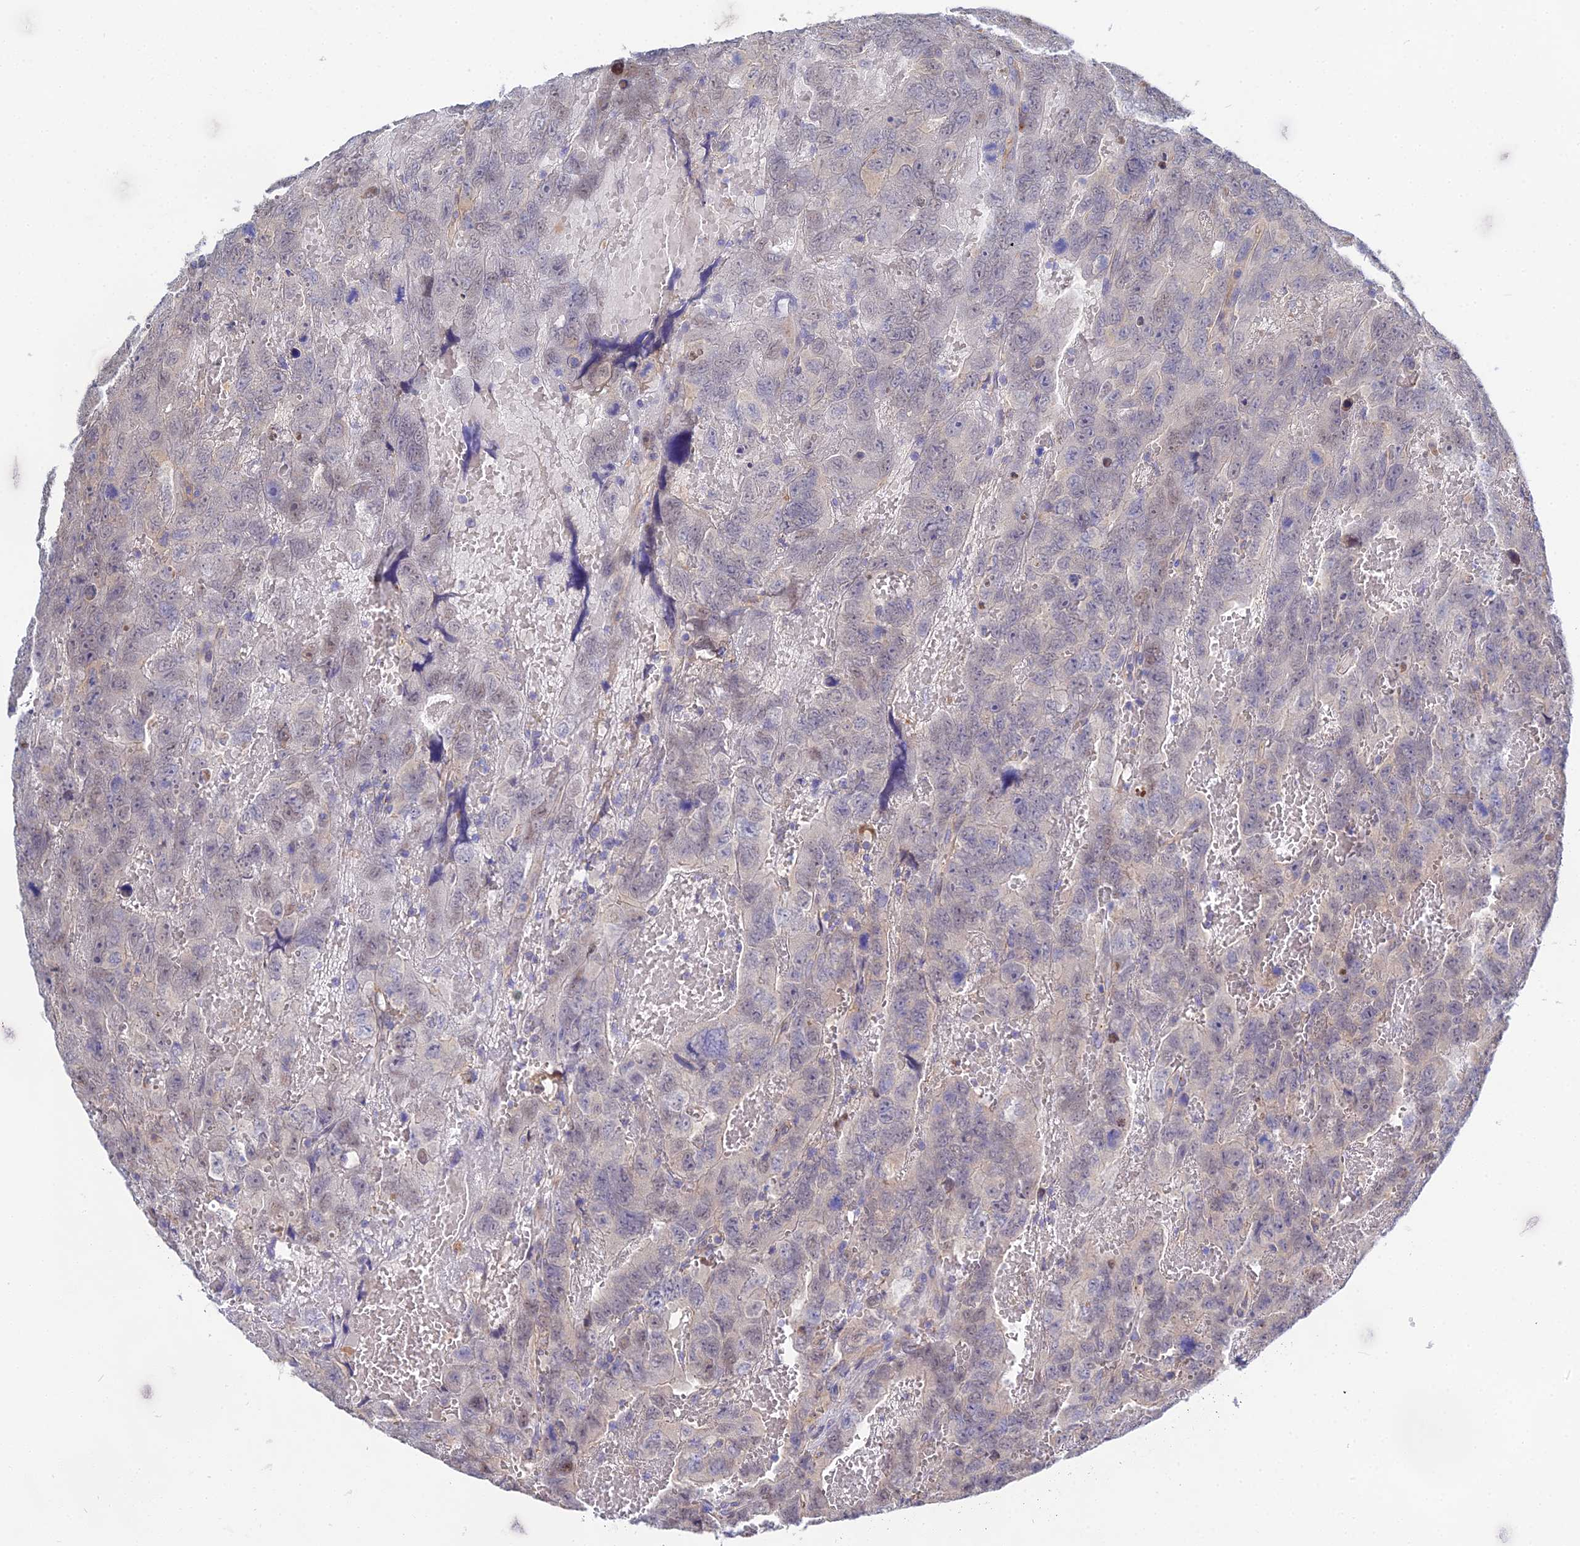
{"staining": {"intensity": "weak", "quantity": "<25%", "location": "nuclear"}, "tissue": "testis cancer", "cell_type": "Tumor cells", "image_type": "cancer", "snomed": [{"axis": "morphology", "description": "Carcinoma, Embryonal, NOS"}, {"axis": "topography", "description": "Testis"}], "caption": "Immunohistochemistry (IHC) micrograph of neoplastic tissue: human embryonal carcinoma (testis) stained with DAB (3,3'-diaminobenzidine) demonstrates no significant protein staining in tumor cells.", "gene": "DNAH14", "patient": {"sex": "male", "age": 45}}